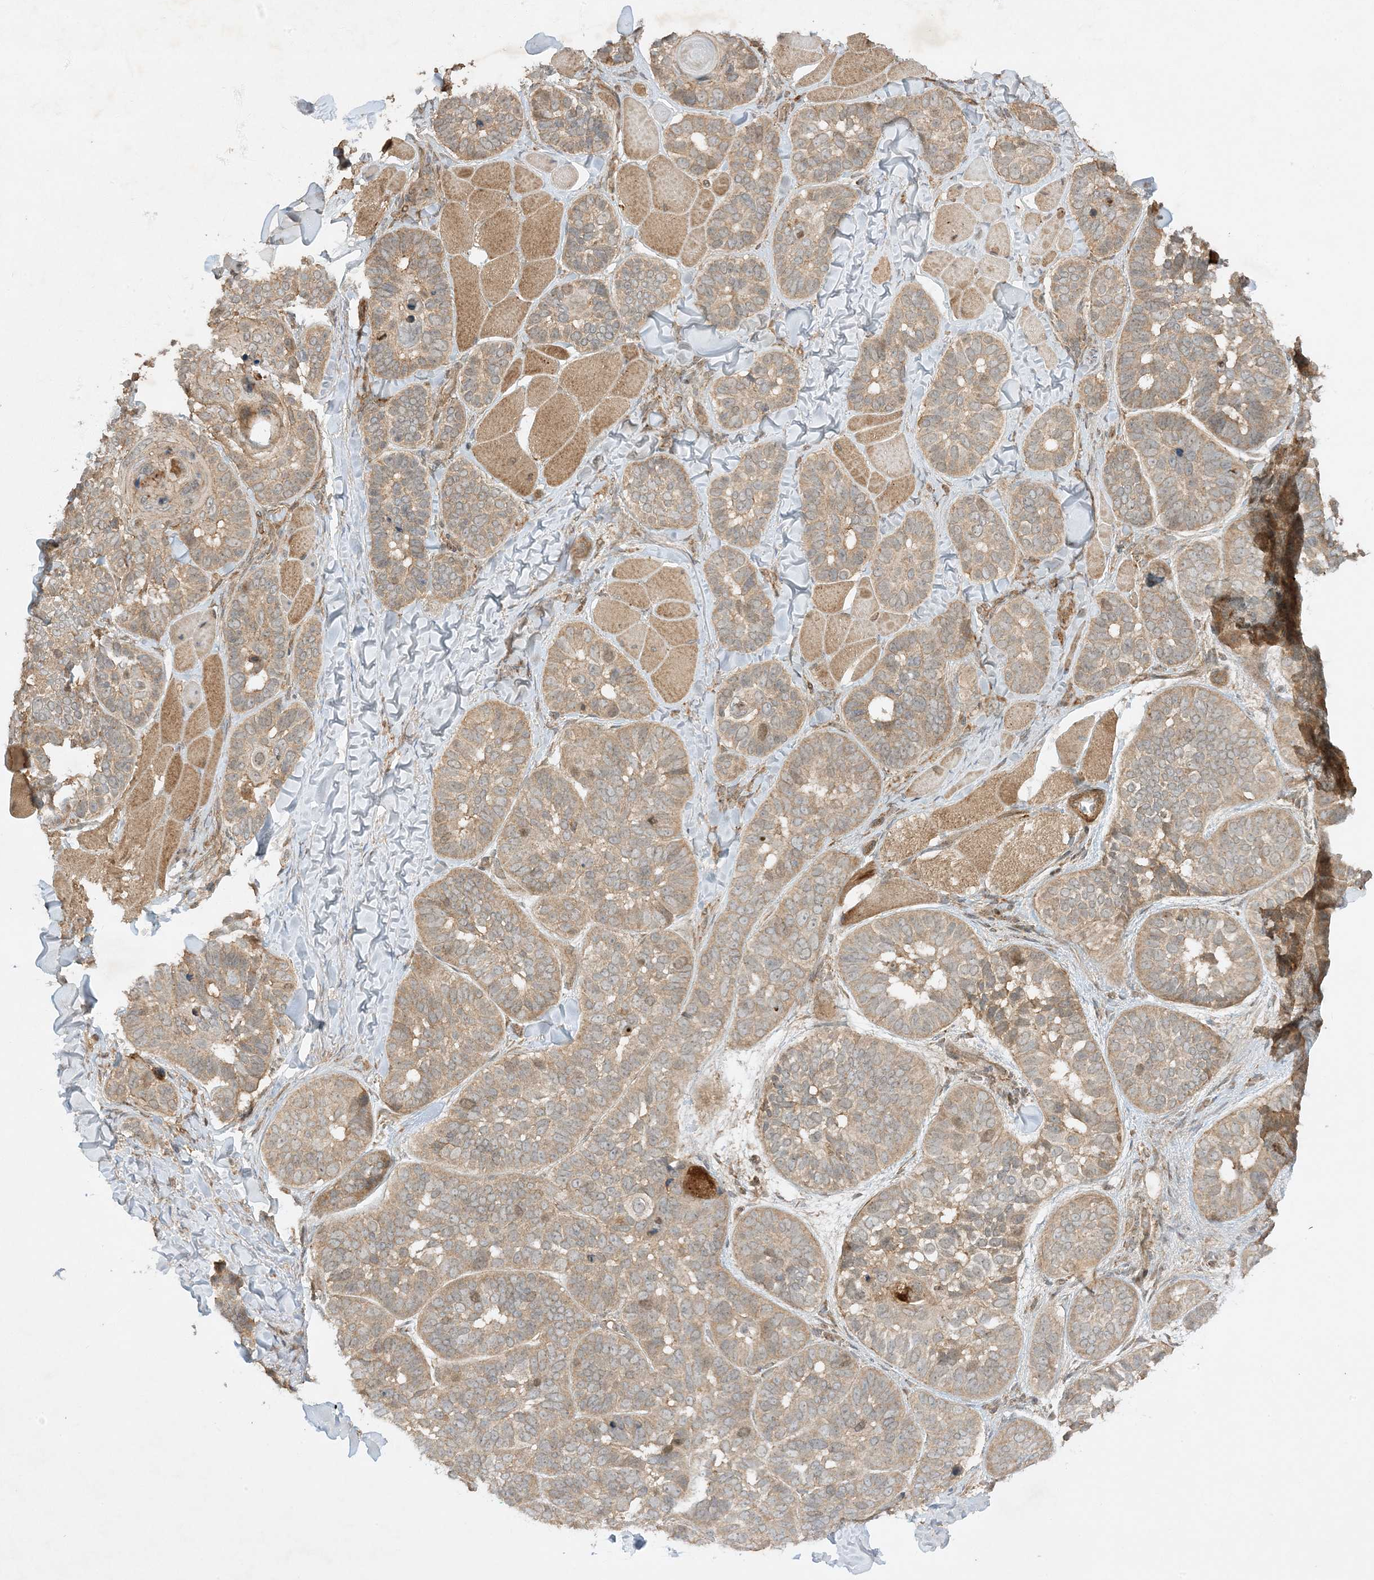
{"staining": {"intensity": "weak", "quantity": "25%-75%", "location": "cytoplasmic/membranous"}, "tissue": "skin cancer", "cell_type": "Tumor cells", "image_type": "cancer", "snomed": [{"axis": "morphology", "description": "Basal cell carcinoma"}, {"axis": "topography", "description": "Skin"}], "caption": "High-power microscopy captured an immunohistochemistry (IHC) photomicrograph of basal cell carcinoma (skin), revealing weak cytoplasmic/membranous expression in approximately 25%-75% of tumor cells. (Brightfield microscopy of DAB IHC at high magnification).", "gene": "XRN1", "patient": {"sex": "male", "age": 62}}